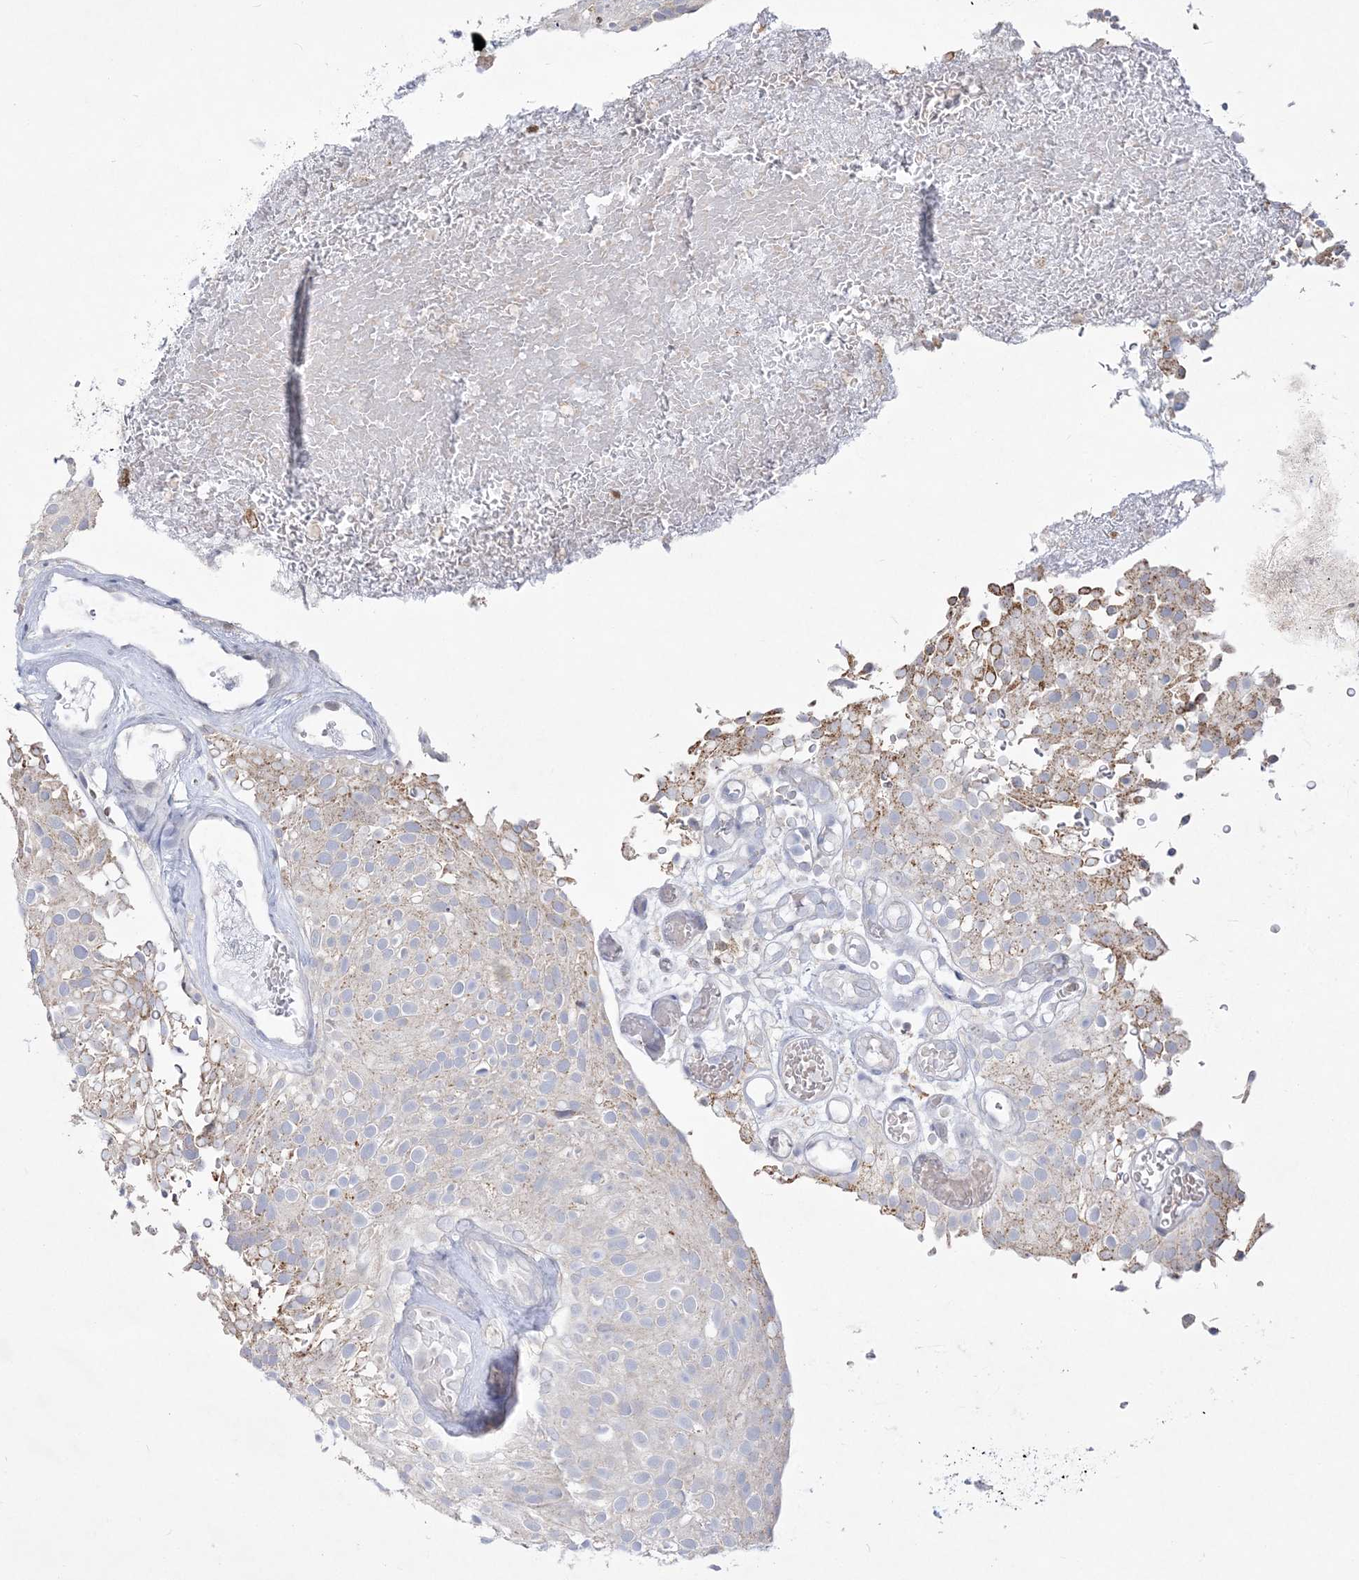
{"staining": {"intensity": "negative", "quantity": "none", "location": "none"}, "tissue": "urothelial cancer", "cell_type": "Tumor cells", "image_type": "cancer", "snomed": [{"axis": "morphology", "description": "Urothelial carcinoma, Low grade"}, {"axis": "topography", "description": "Urinary bladder"}], "caption": "The image exhibits no significant staining in tumor cells of urothelial cancer.", "gene": "WDR27", "patient": {"sex": "male", "age": 78}}